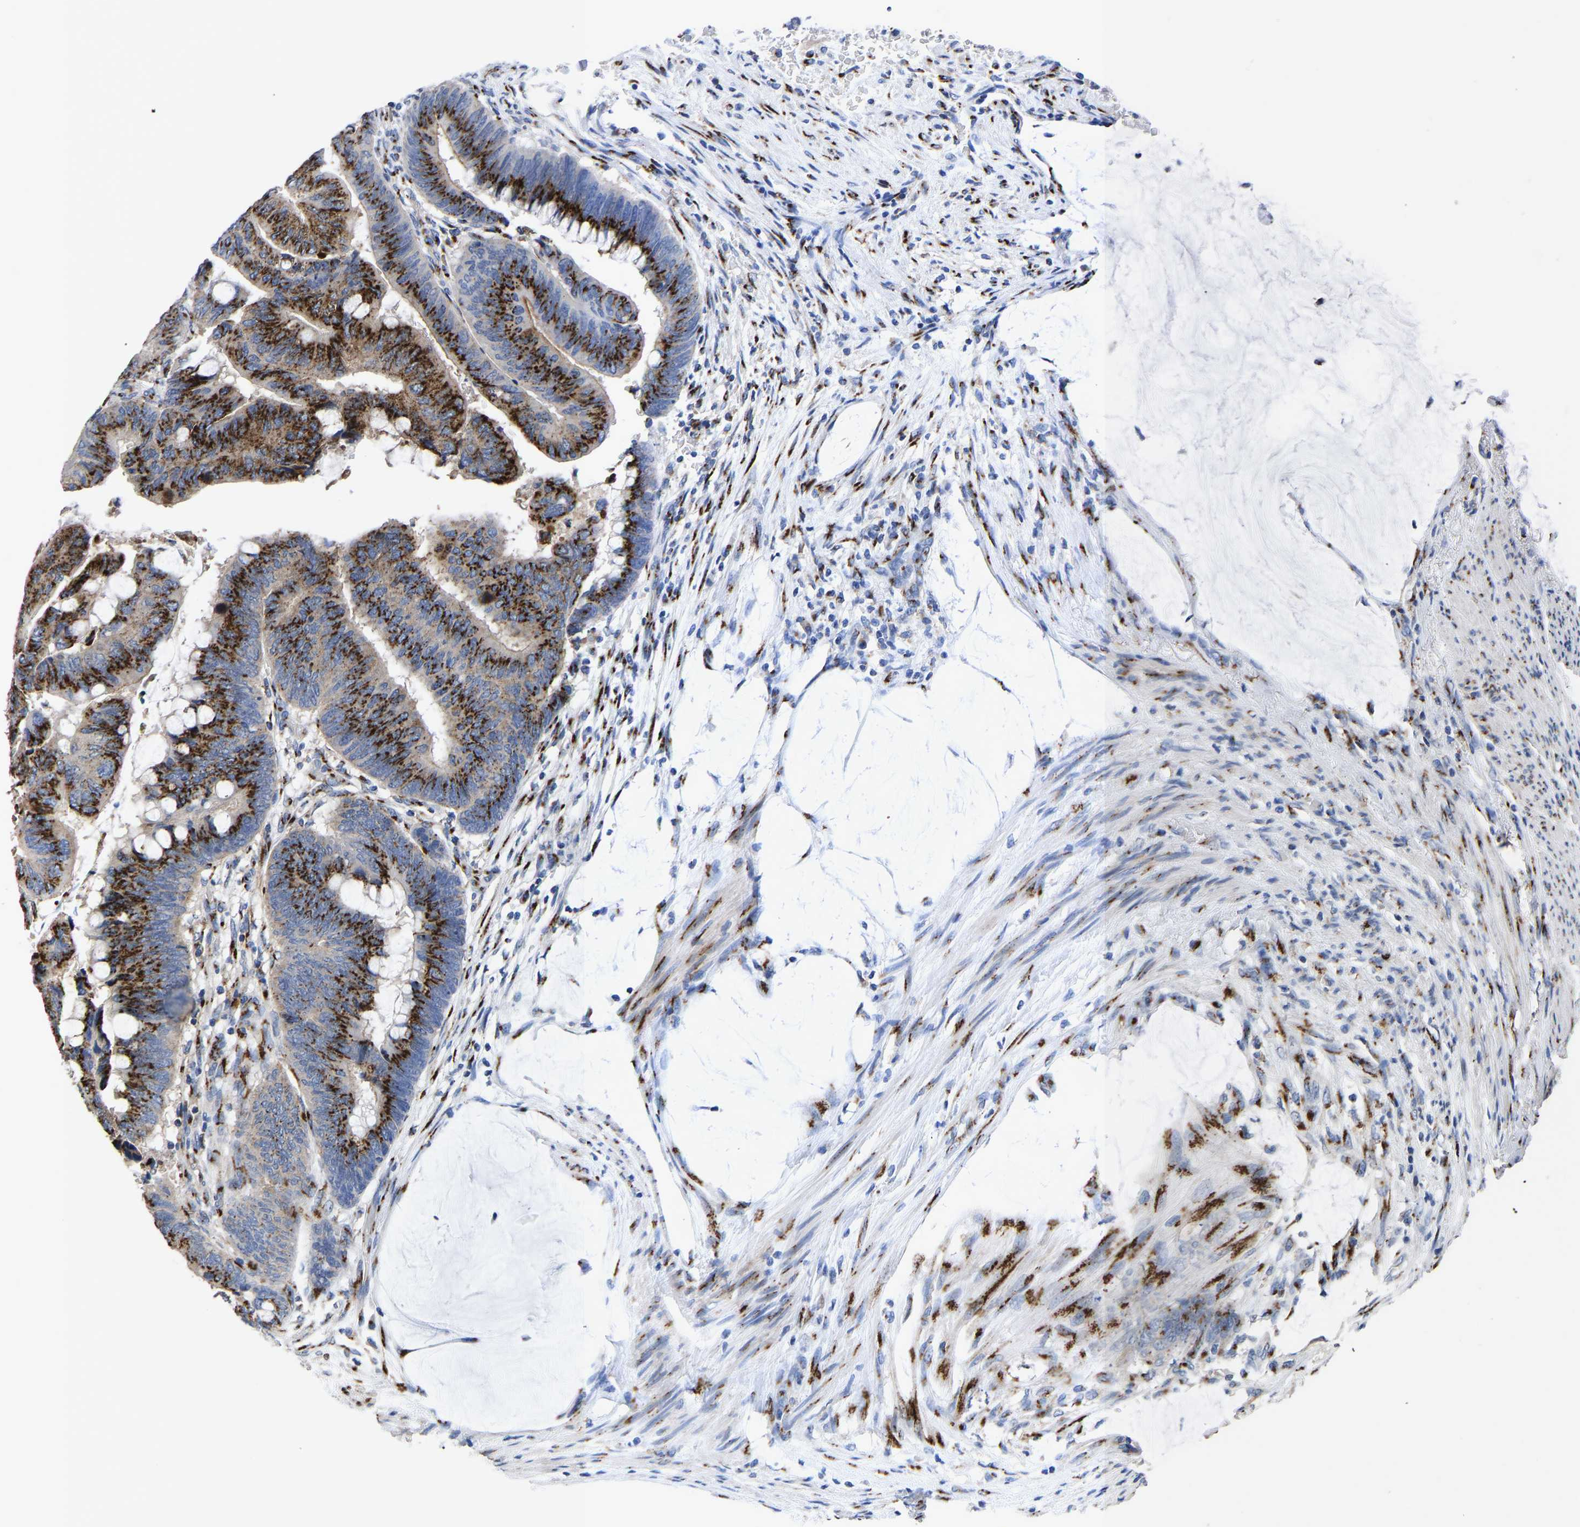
{"staining": {"intensity": "strong", "quantity": ">75%", "location": "cytoplasmic/membranous"}, "tissue": "colorectal cancer", "cell_type": "Tumor cells", "image_type": "cancer", "snomed": [{"axis": "morphology", "description": "Normal tissue, NOS"}, {"axis": "morphology", "description": "Adenocarcinoma, NOS"}, {"axis": "topography", "description": "Rectum"}], "caption": "IHC (DAB) staining of adenocarcinoma (colorectal) exhibits strong cytoplasmic/membranous protein staining in approximately >75% of tumor cells.", "gene": "TMEM87A", "patient": {"sex": "male", "age": 92}}